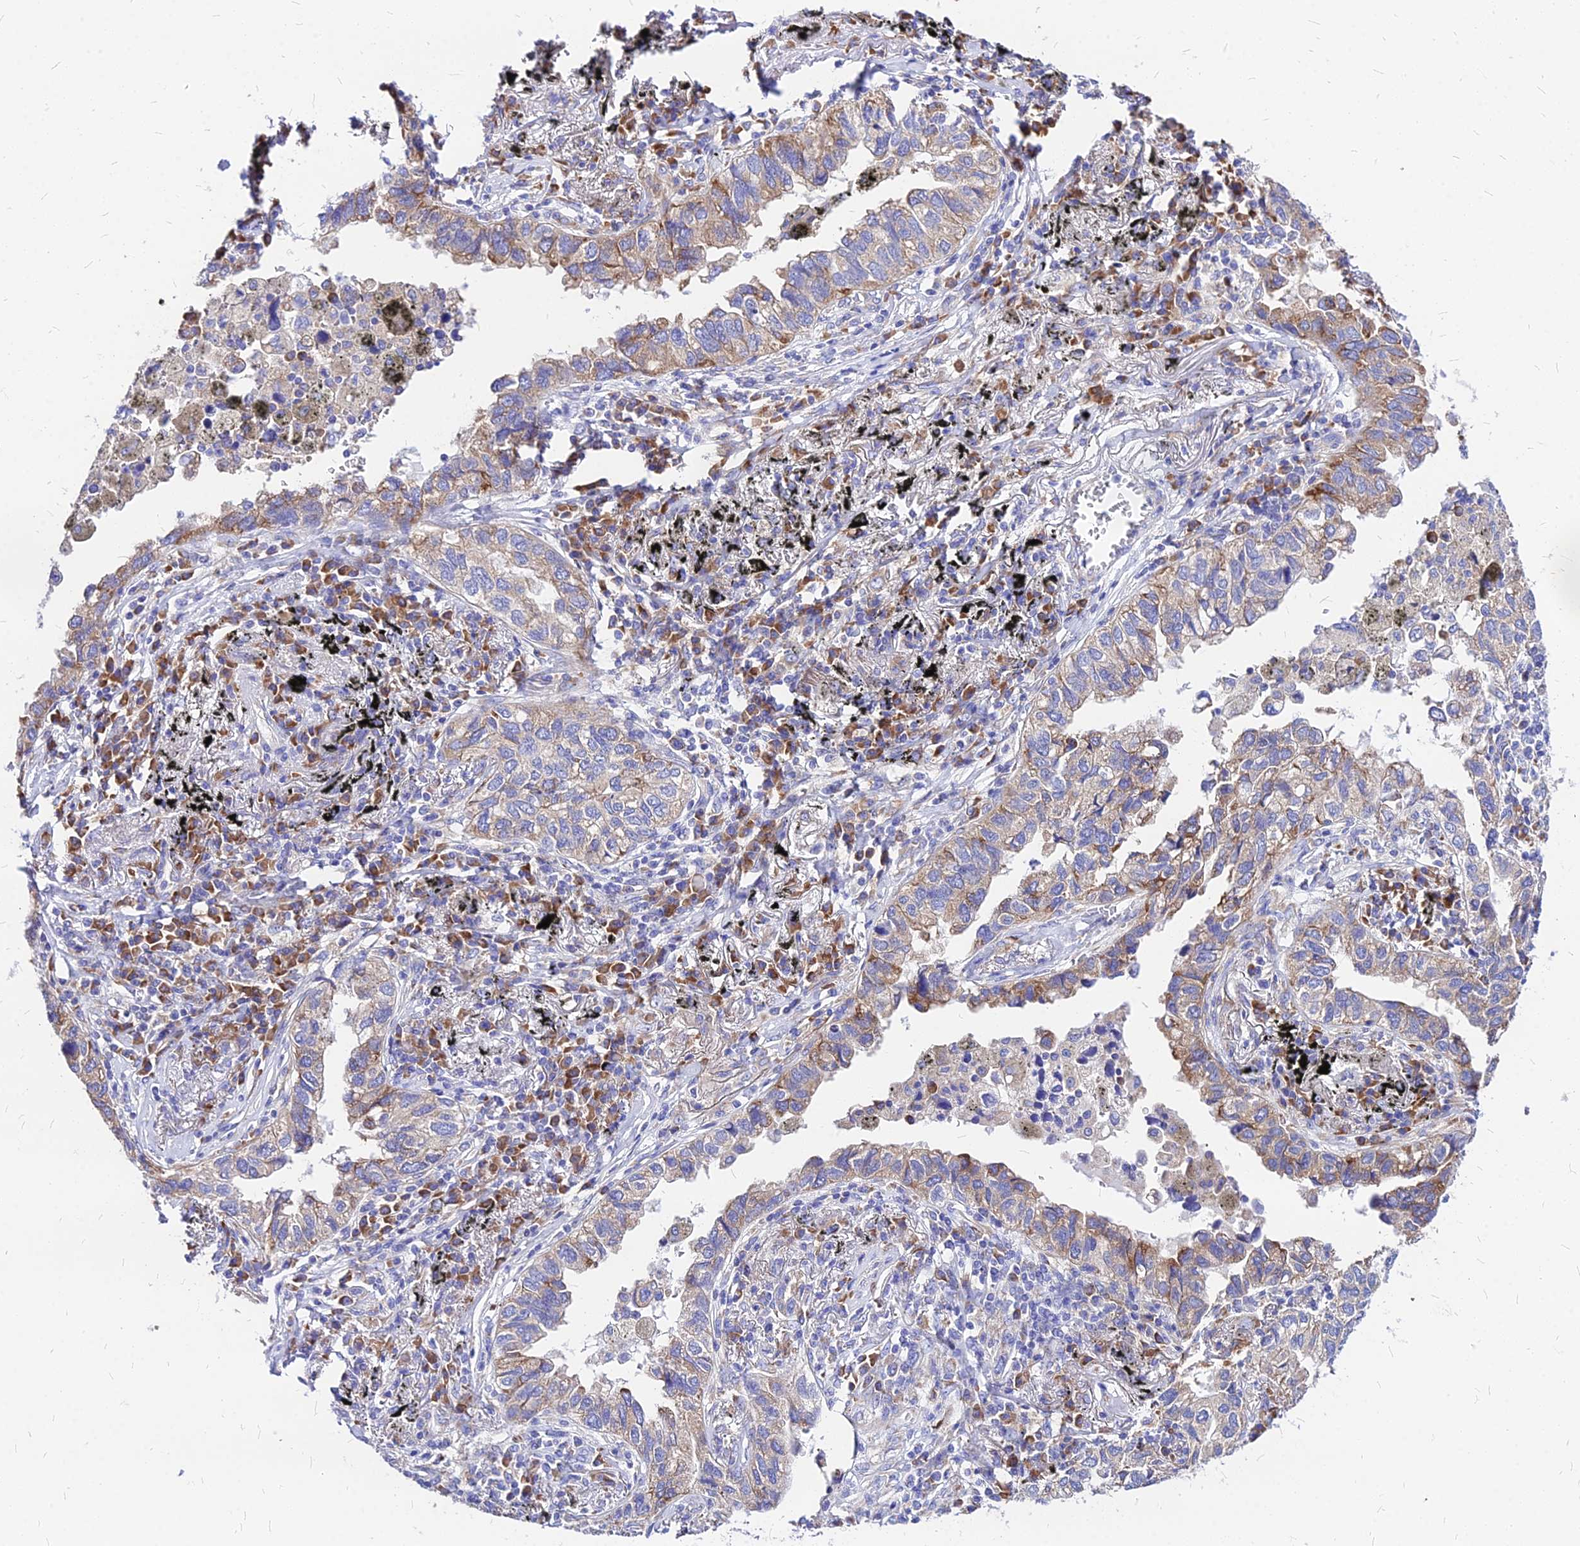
{"staining": {"intensity": "weak", "quantity": "25%-75%", "location": "cytoplasmic/membranous"}, "tissue": "lung cancer", "cell_type": "Tumor cells", "image_type": "cancer", "snomed": [{"axis": "morphology", "description": "Adenocarcinoma, NOS"}, {"axis": "topography", "description": "Lung"}], "caption": "Weak cytoplasmic/membranous protein expression is identified in about 25%-75% of tumor cells in lung cancer.", "gene": "RPL19", "patient": {"sex": "male", "age": 65}}